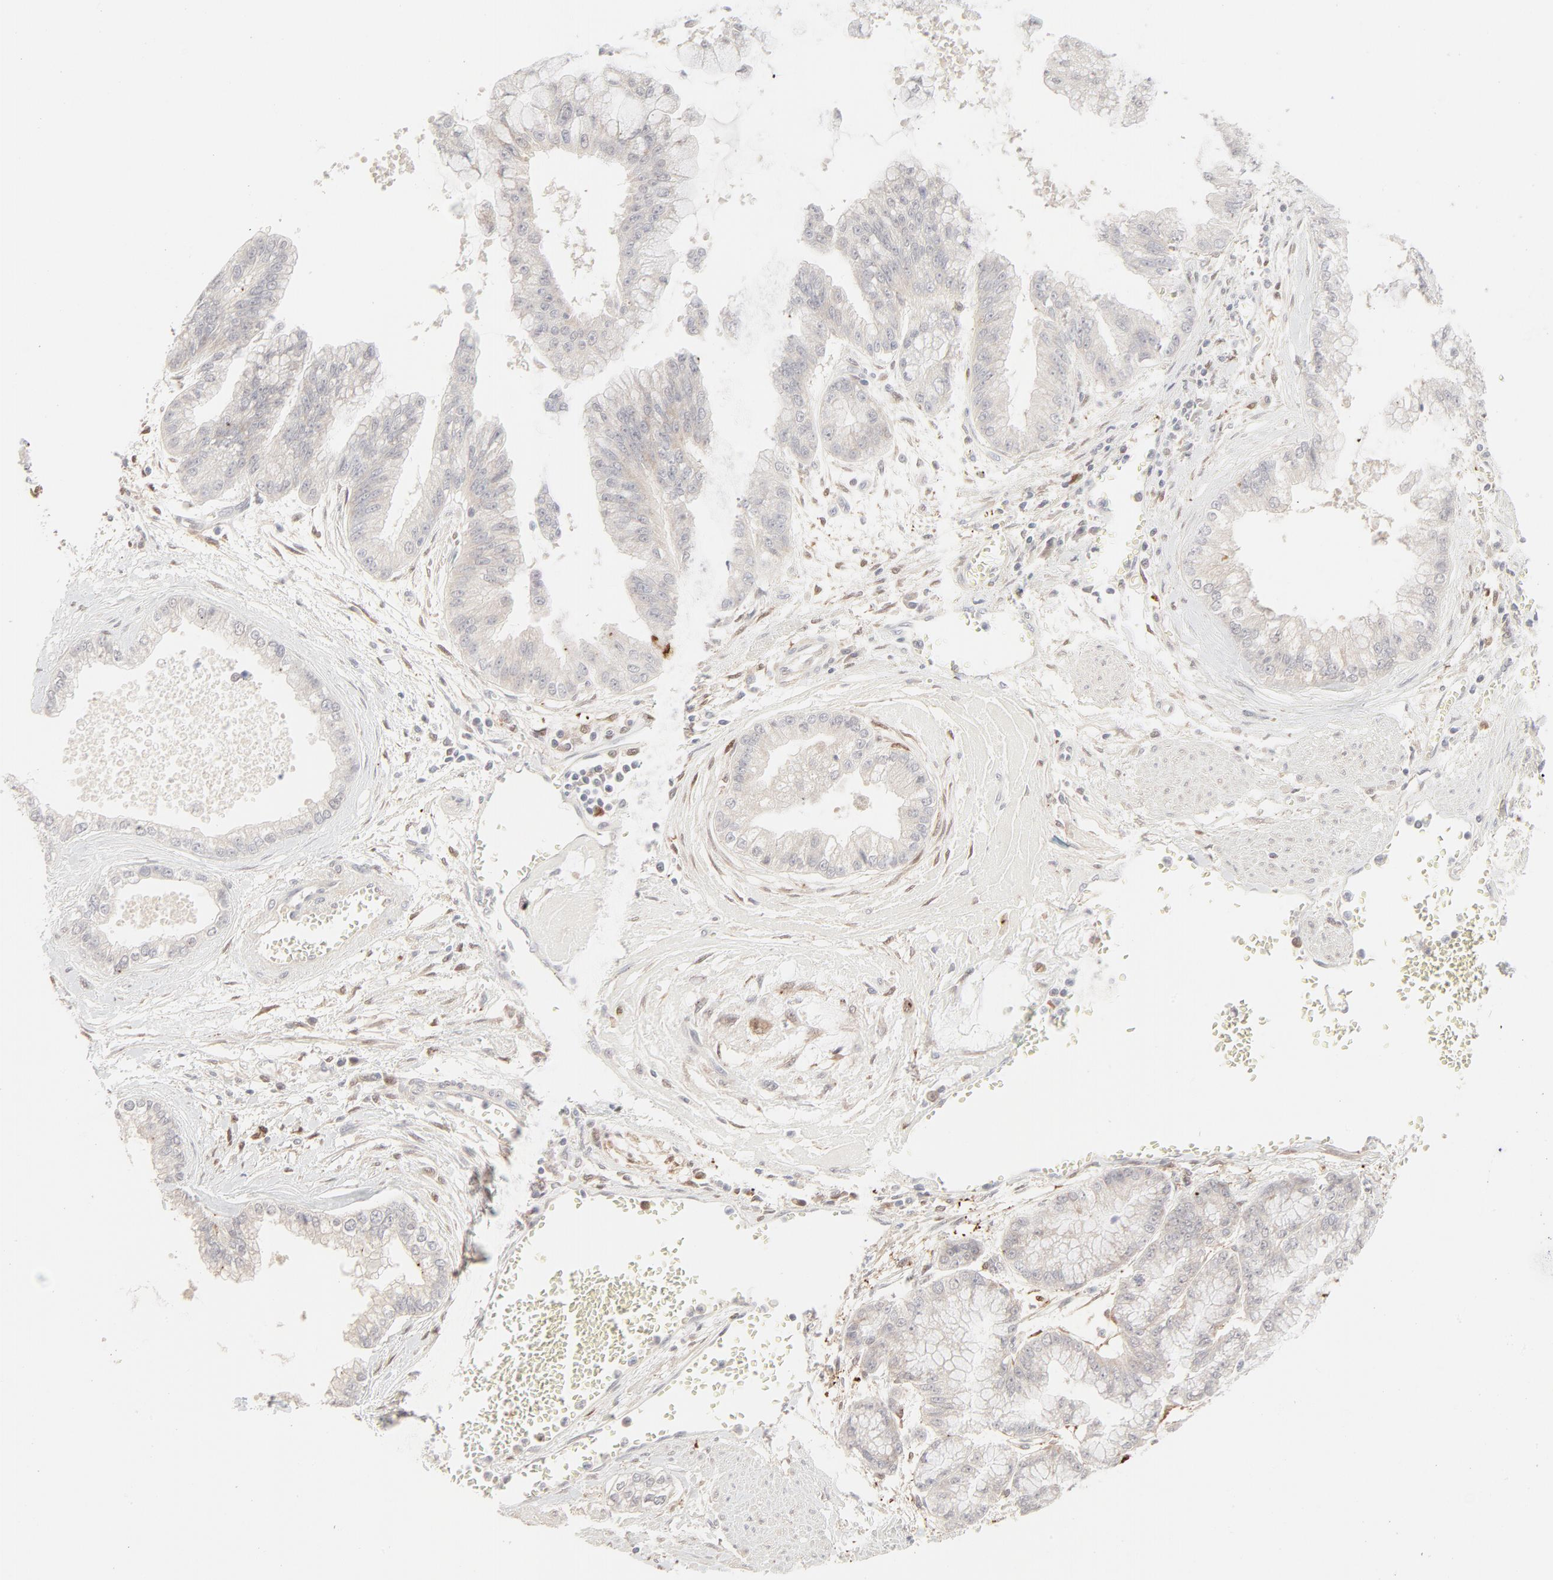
{"staining": {"intensity": "negative", "quantity": "none", "location": "none"}, "tissue": "liver cancer", "cell_type": "Tumor cells", "image_type": "cancer", "snomed": [{"axis": "morphology", "description": "Cholangiocarcinoma"}, {"axis": "topography", "description": "Liver"}], "caption": "A high-resolution photomicrograph shows IHC staining of liver cancer, which shows no significant staining in tumor cells.", "gene": "LGALS2", "patient": {"sex": "female", "age": 79}}